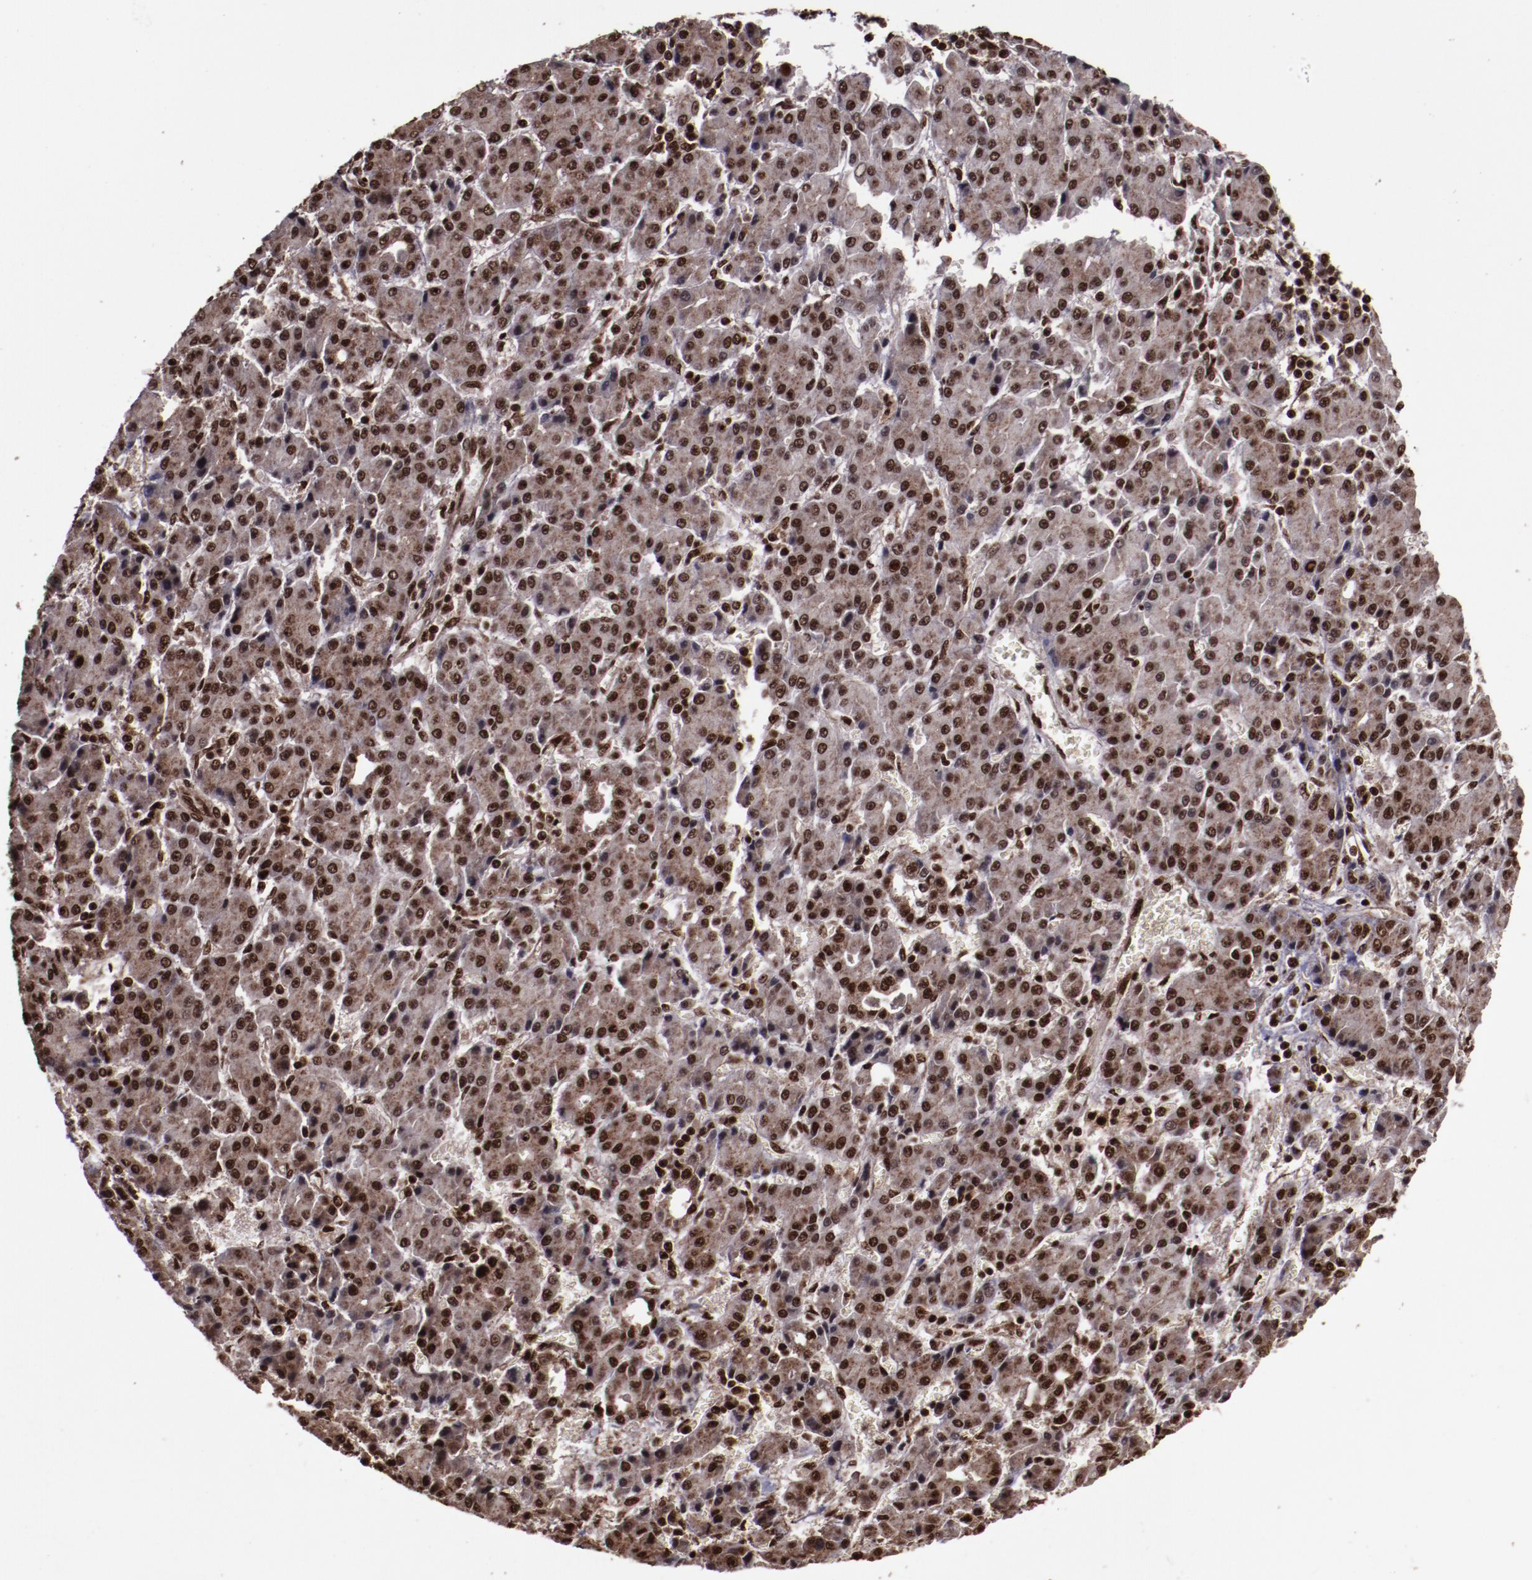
{"staining": {"intensity": "moderate", "quantity": ">75%", "location": "cytoplasmic/membranous,nuclear"}, "tissue": "liver cancer", "cell_type": "Tumor cells", "image_type": "cancer", "snomed": [{"axis": "morphology", "description": "Carcinoma, Hepatocellular, NOS"}, {"axis": "topography", "description": "Liver"}], "caption": "Immunohistochemical staining of human hepatocellular carcinoma (liver) shows medium levels of moderate cytoplasmic/membranous and nuclear expression in approximately >75% of tumor cells.", "gene": "SNW1", "patient": {"sex": "male", "age": 69}}